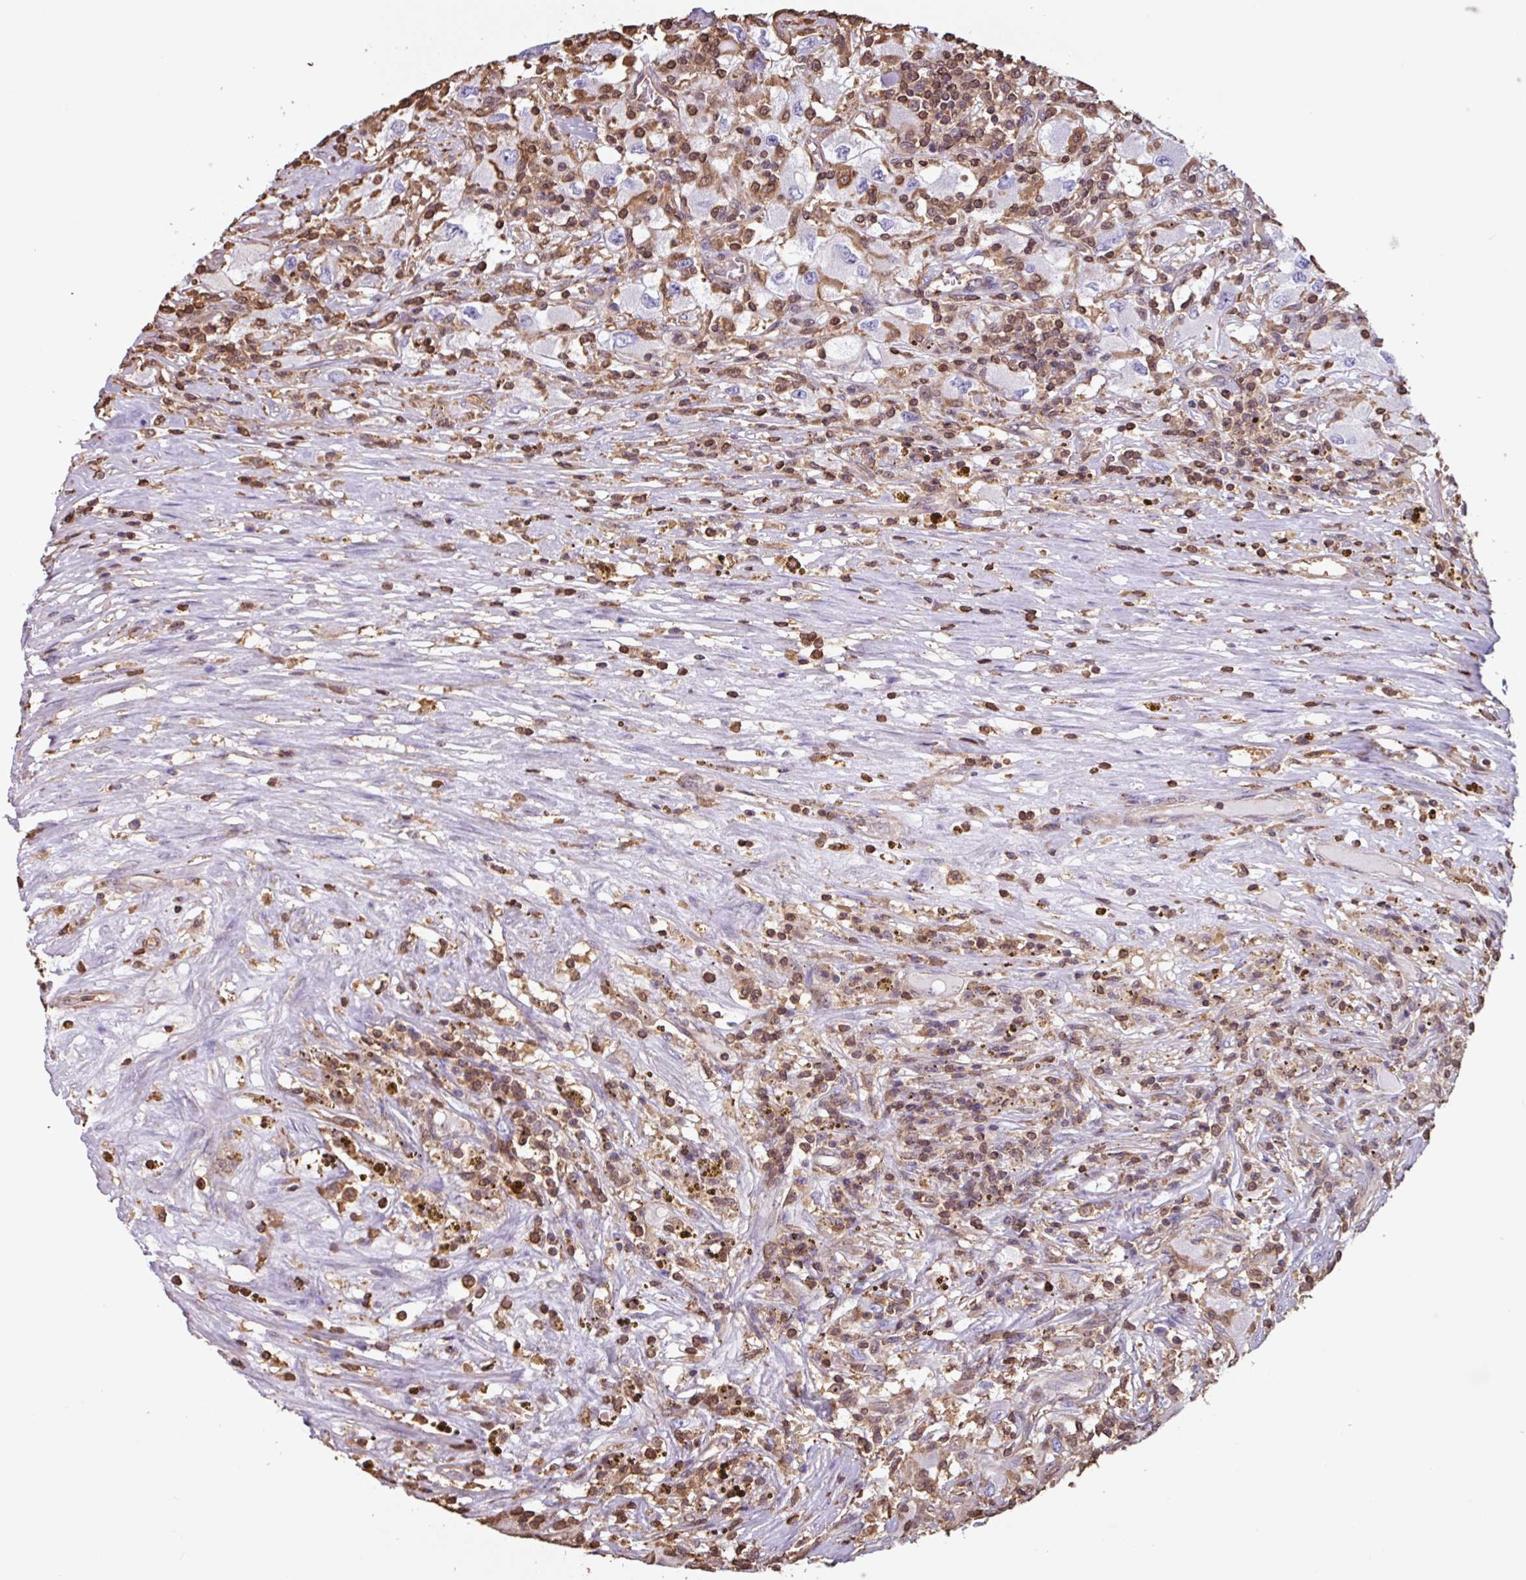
{"staining": {"intensity": "negative", "quantity": "none", "location": "none"}, "tissue": "renal cancer", "cell_type": "Tumor cells", "image_type": "cancer", "snomed": [{"axis": "morphology", "description": "Adenocarcinoma, NOS"}, {"axis": "topography", "description": "Kidney"}], "caption": "High power microscopy image of an immunohistochemistry (IHC) photomicrograph of adenocarcinoma (renal), revealing no significant positivity in tumor cells. The staining was performed using DAB to visualize the protein expression in brown, while the nuclei were stained in blue with hematoxylin (Magnification: 20x).", "gene": "ARHGDIB", "patient": {"sex": "female", "age": 67}}